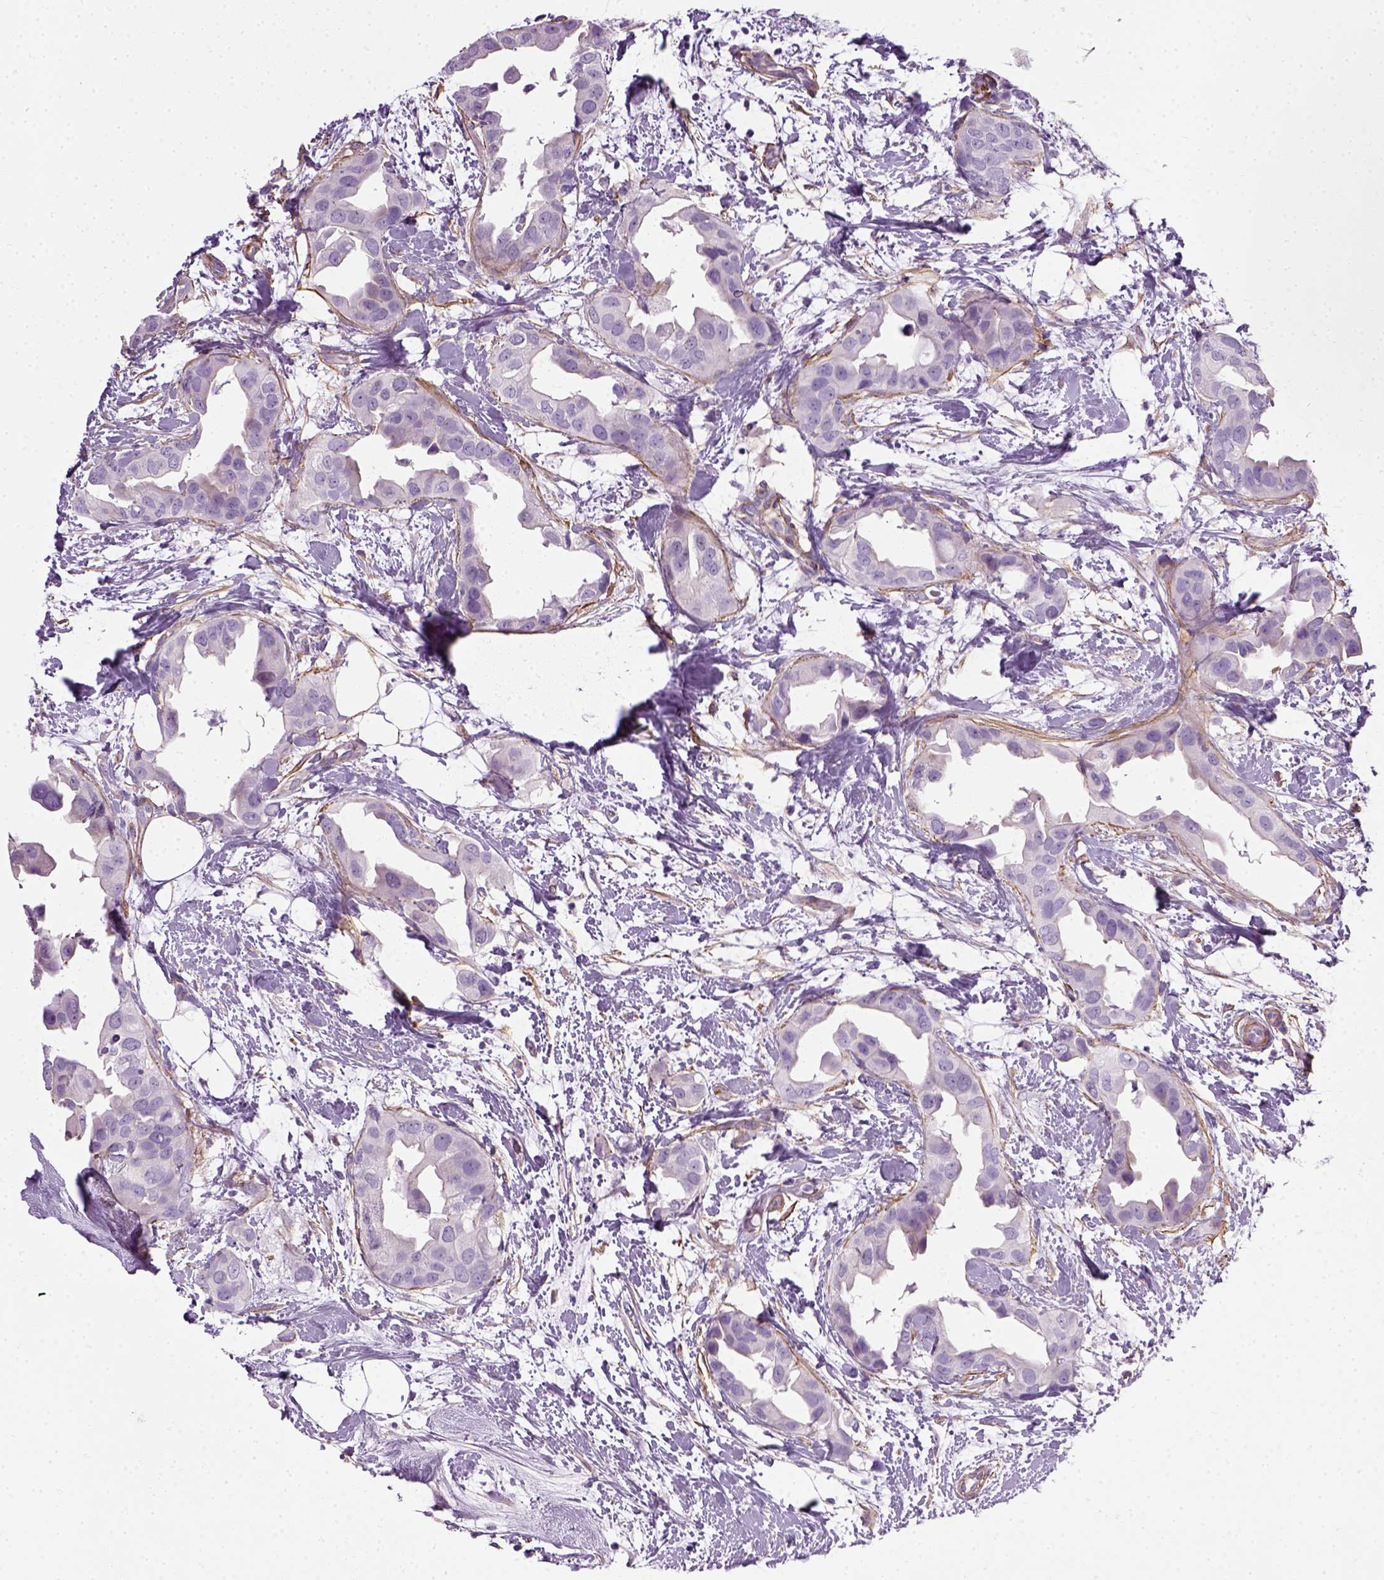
{"staining": {"intensity": "negative", "quantity": "none", "location": "none"}, "tissue": "breast cancer", "cell_type": "Tumor cells", "image_type": "cancer", "snomed": [{"axis": "morphology", "description": "Normal tissue, NOS"}, {"axis": "morphology", "description": "Duct carcinoma"}, {"axis": "topography", "description": "Breast"}], "caption": "IHC histopathology image of human breast cancer stained for a protein (brown), which displays no staining in tumor cells.", "gene": "FAM161A", "patient": {"sex": "female", "age": 40}}